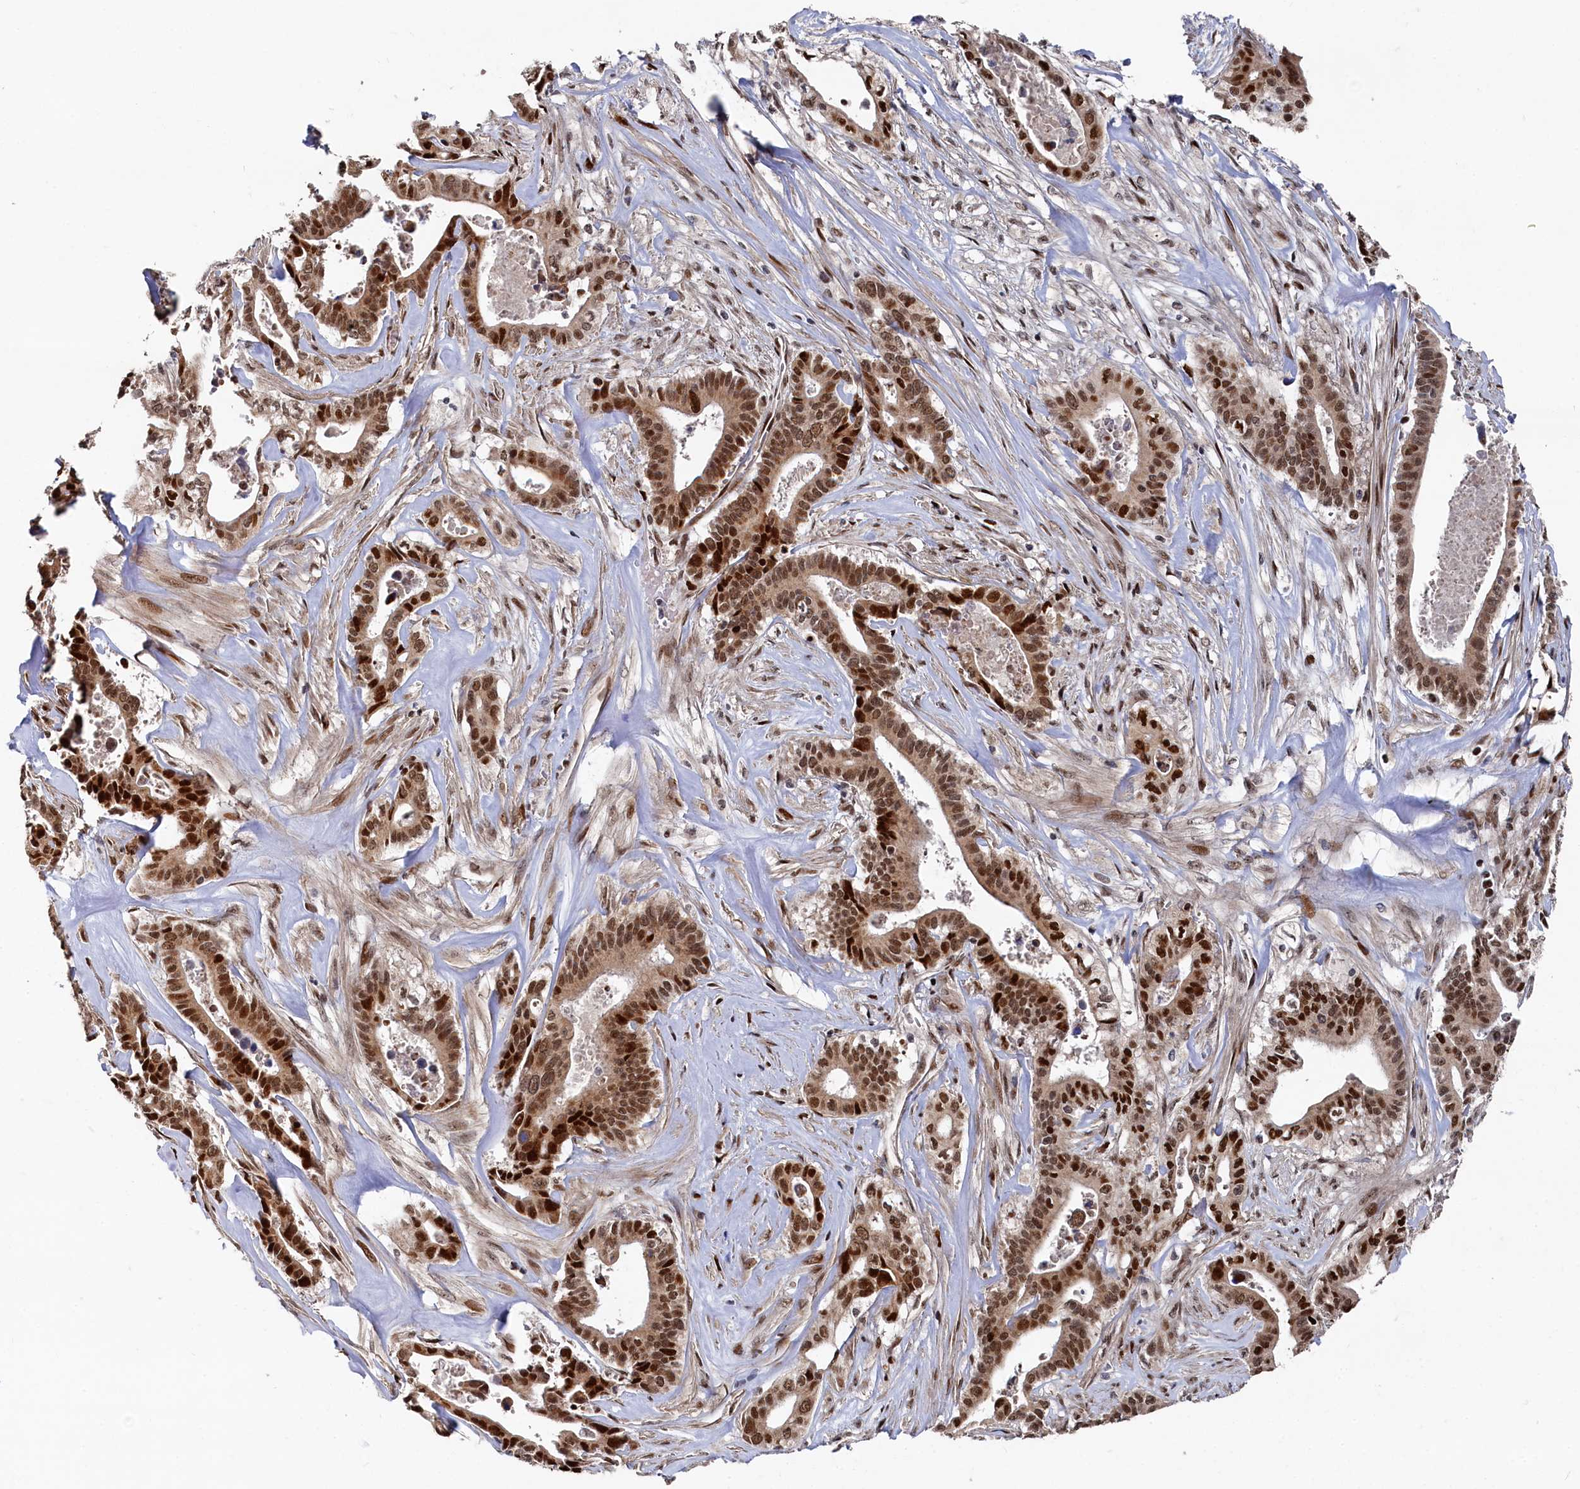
{"staining": {"intensity": "strong", "quantity": ">75%", "location": "cytoplasmic/membranous,nuclear"}, "tissue": "pancreatic cancer", "cell_type": "Tumor cells", "image_type": "cancer", "snomed": [{"axis": "morphology", "description": "Adenocarcinoma, NOS"}, {"axis": "topography", "description": "Pancreas"}], "caption": "About >75% of tumor cells in human pancreatic cancer (adenocarcinoma) demonstrate strong cytoplasmic/membranous and nuclear protein staining as visualized by brown immunohistochemical staining.", "gene": "BUB3", "patient": {"sex": "female", "age": 77}}